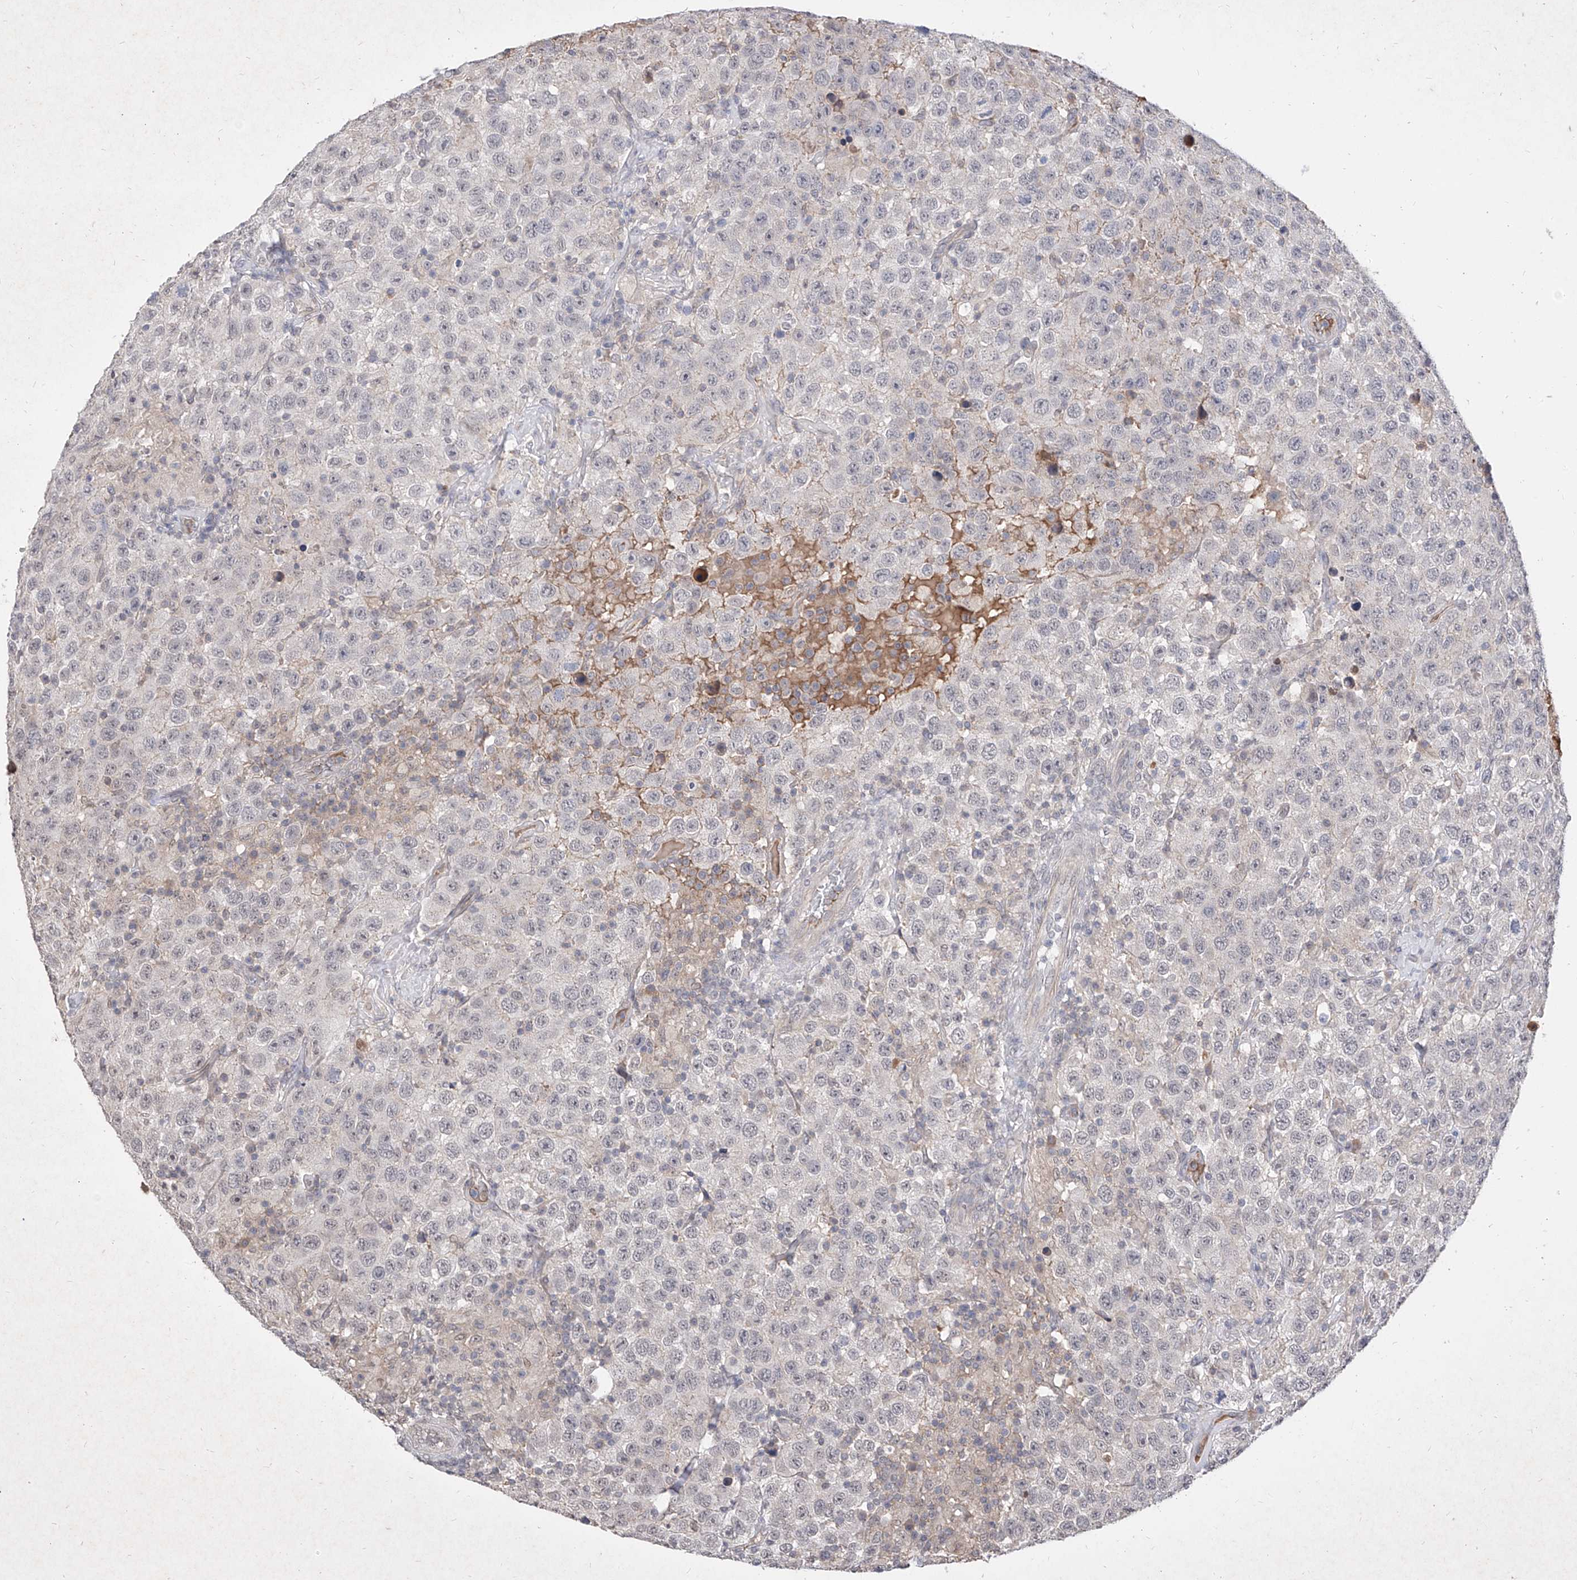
{"staining": {"intensity": "negative", "quantity": "none", "location": "none"}, "tissue": "testis cancer", "cell_type": "Tumor cells", "image_type": "cancer", "snomed": [{"axis": "morphology", "description": "Seminoma, NOS"}, {"axis": "topography", "description": "Testis"}], "caption": "The image reveals no staining of tumor cells in seminoma (testis). The staining is performed using DAB (3,3'-diaminobenzidine) brown chromogen with nuclei counter-stained in using hematoxylin.", "gene": "C4A", "patient": {"sex": "male", "age": 41}}